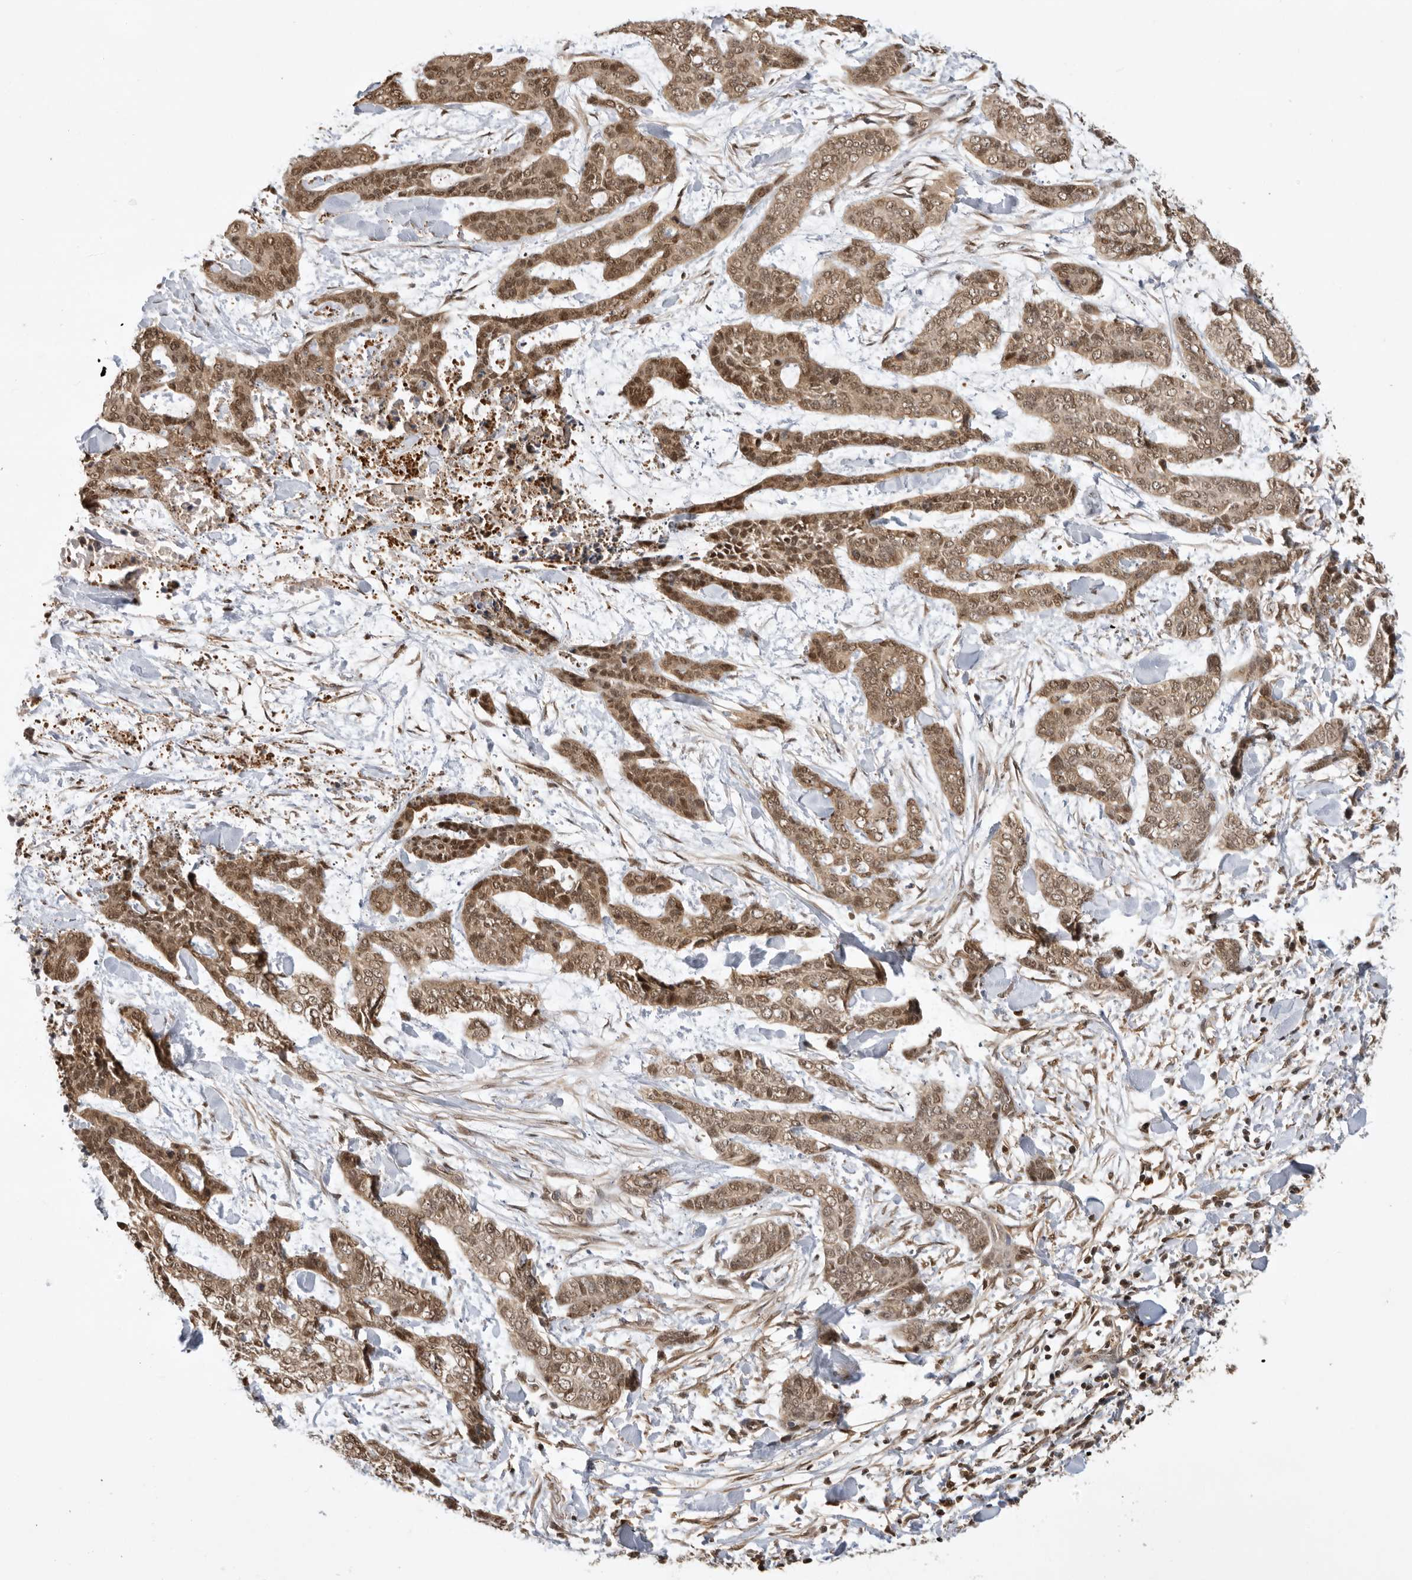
{"staining": {"intensity": "moderate", "quantity": ">75%", "location": "cytoplasmic/membranous,nuclear"}, "tissue": "skin cancer", "cell_type": "Tumor cells", "image_type": "cancer", "snomed": [{"axis": "morphology", "description": "Basal cell carcinoma"}, {"axis": "topography", "description": "Skin"}], "caption": "IHC (DAB (3,3'-diaminobenzidine)) staining of basal cell carcinoma (skin) displays moderate cytoplasmic/membranous and nuclear protein staining in approximately >75% of tumor cells.", "gene": "ADPRS", "patient": {"sex": "female", "age": 64}}